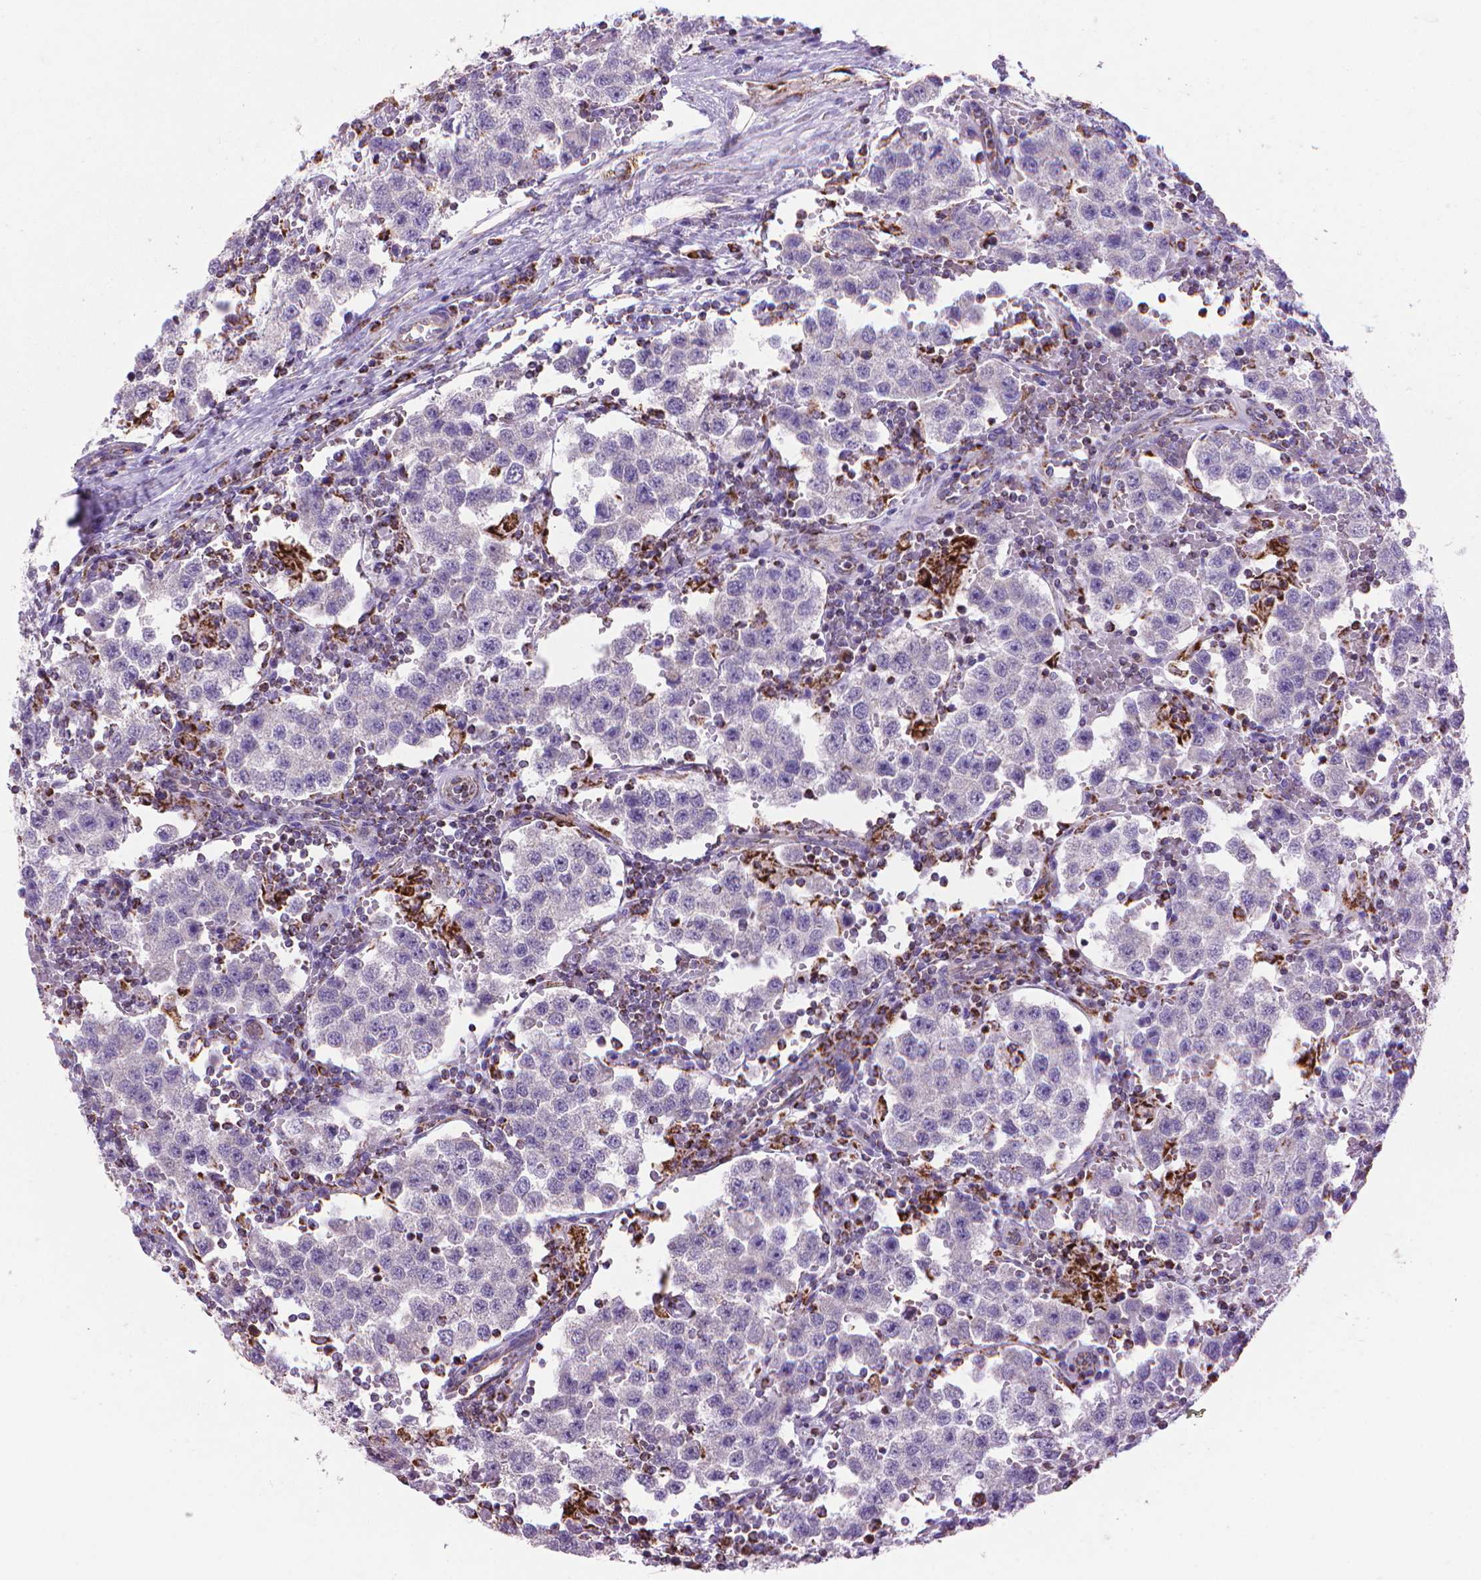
{"staining": {"intensity": "negative", "quantity": "none", "location": "none"}, "tissue": "testis cancer", "cell_type": "Tumor cells", "image_type": "cancer", "snomed": [{"axis": "morphology", "description": "Seminoma, NOS"}, {"axis": "topography", "description": "Testis"}], "caption": "Human seminoma (testis) stained for a protein using immunohistochemistry (IHC) demonstrates no positivity in tumor cells.", "gene": "VDAC1", "patient": {"sex": "male", "age": 37}}